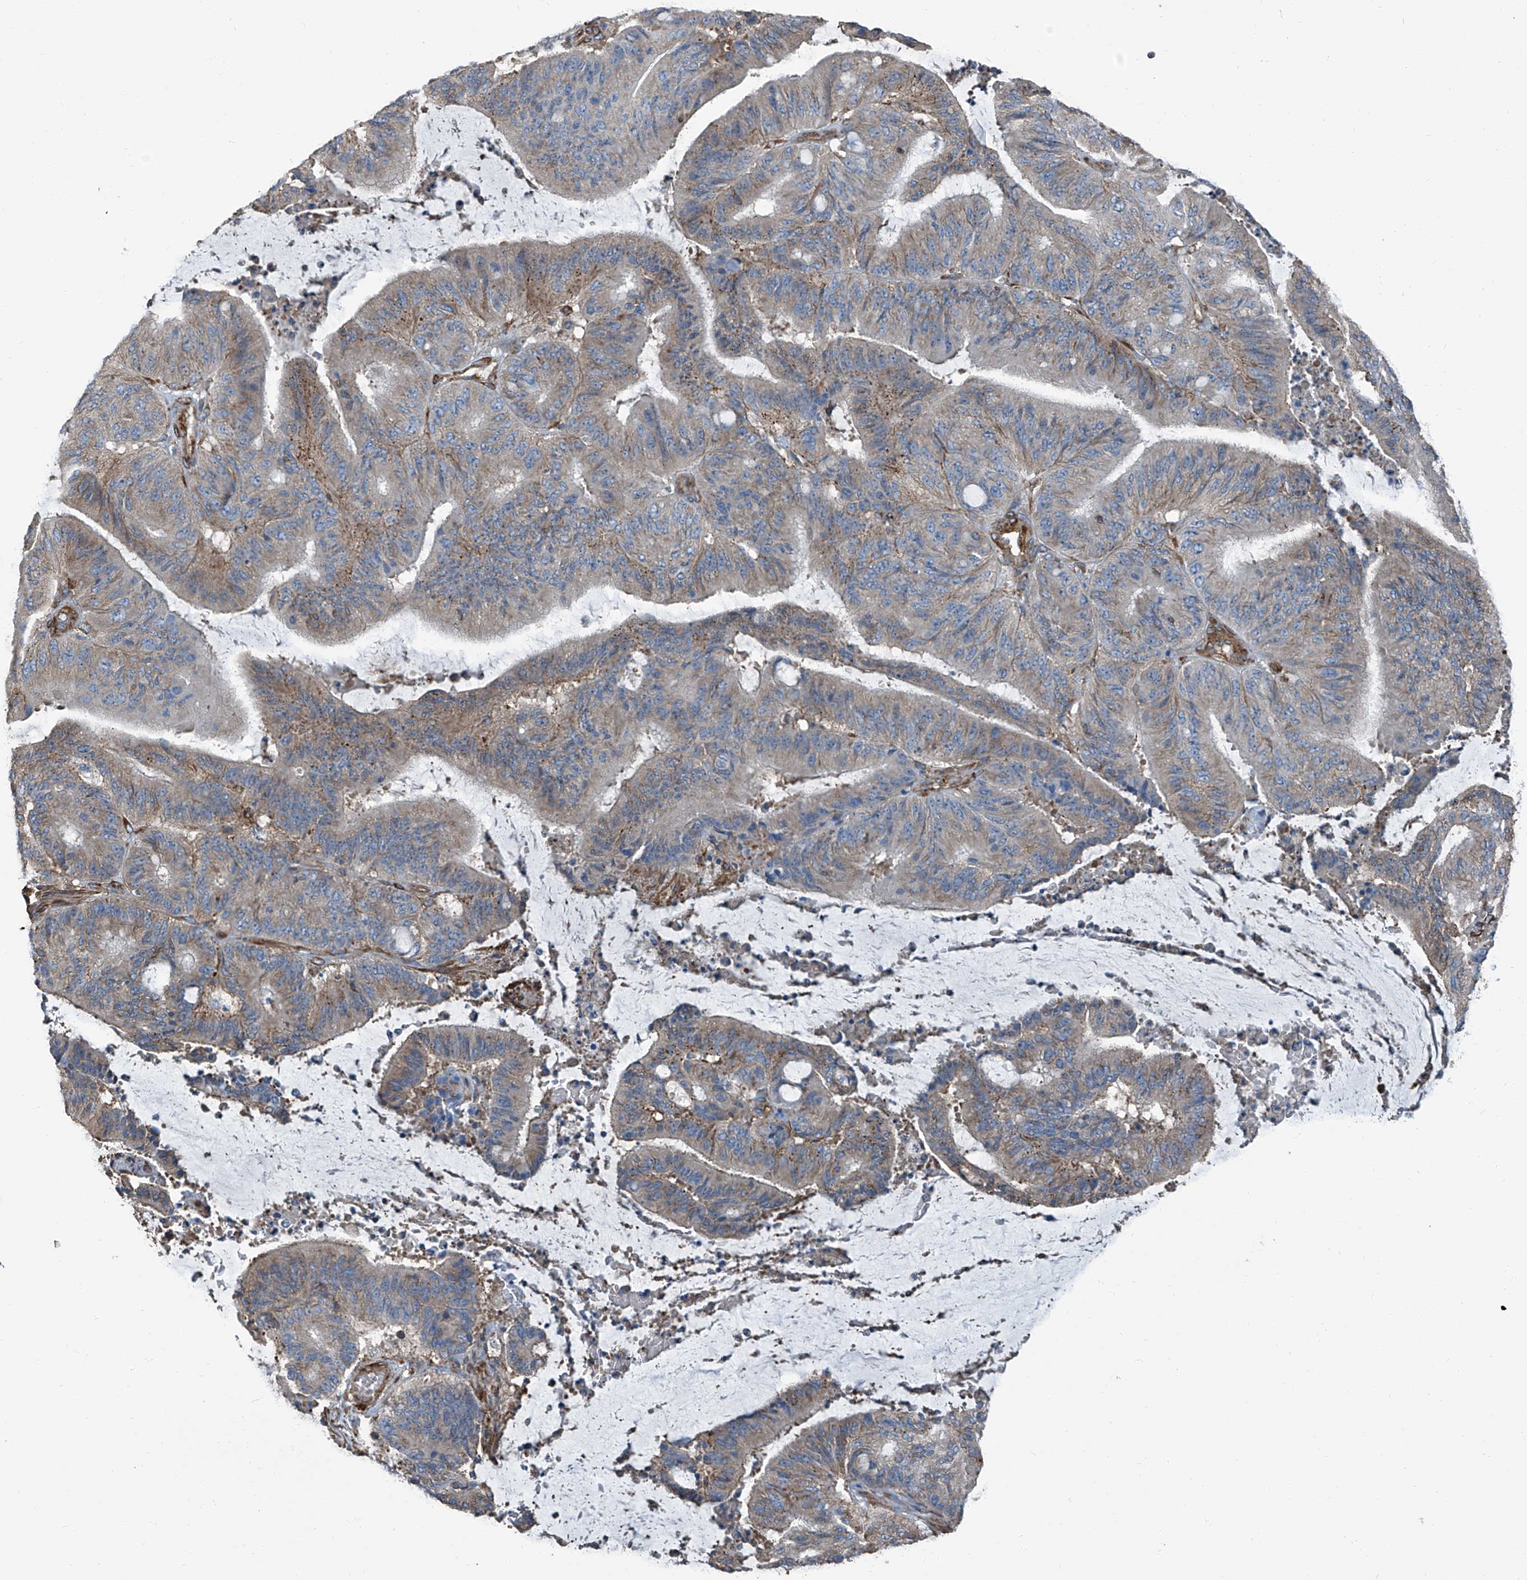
{"staining": {"intensity": "weak", "quantity": ">75%", "location": "cytoplasmic/membranous"}, "tissue": "liver cancer", "cell_type": "Tumor cells", "image_type": "cancer", "snomed": [{"axis": "morphology", "description": "Normal tissue, NOS"}, {"axis": "morphology", "description": "Cholangiocarcinoma"}, {"axis": "topography", "description": "Liver"}, {"axis": "topography", "description": "Peripheral nerve tissue"}], "caption": "Protein staining of cholangiocarcinoma (liver) tissue shows weak cytoplasmic/membranous staining in about >75% of tumor cells.", "gene": "SEPTIN7", "patient": {"sex": "female", "age": 73}}